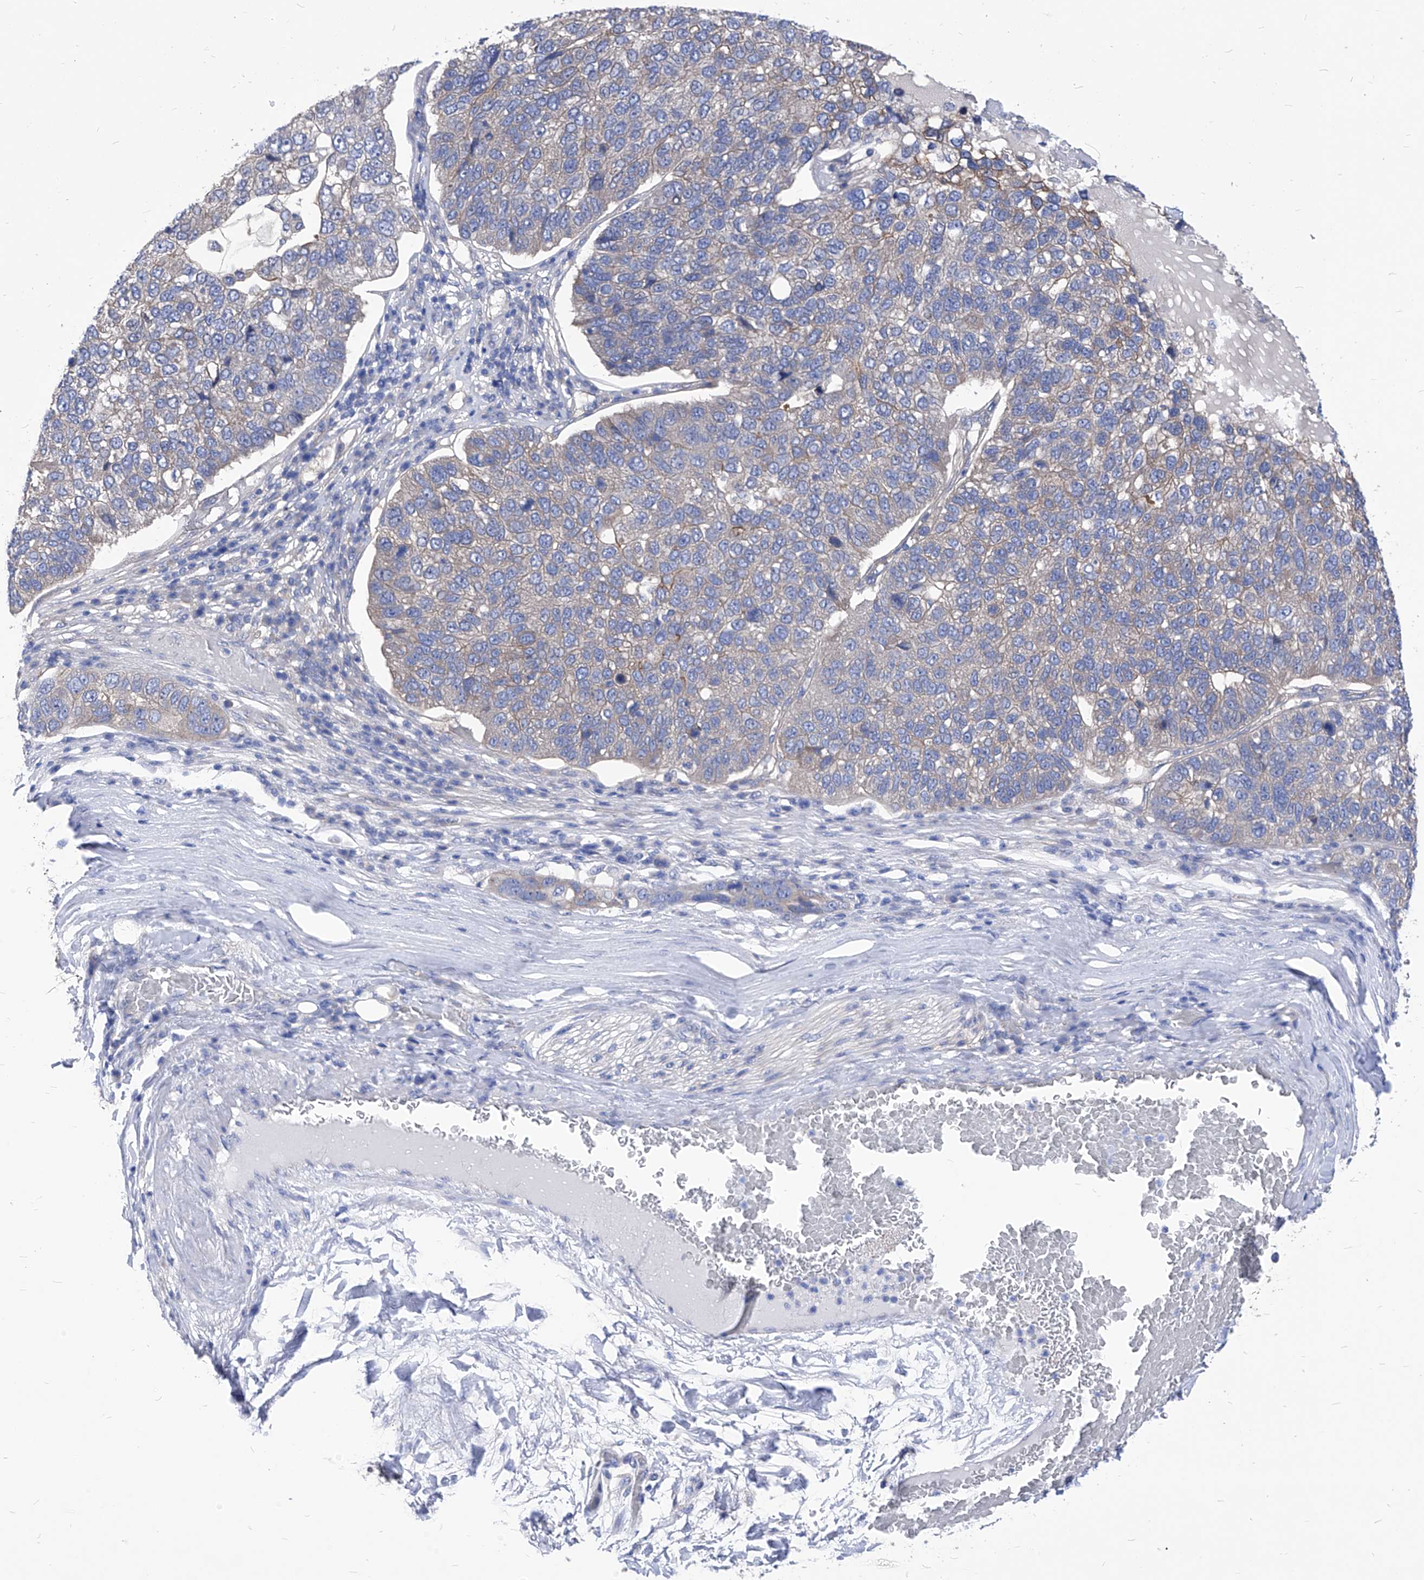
{"staining": {"intensity": "weak", "quantity": "<25%", "location": "cytoplasmic/membranous"}, "tissue": "pancreatic cancer", "cell_type": "Tumor cells", "image_type": "cancer", "snomed": [{"axis": "morphology", "description": "Adenocarcinoma, NOS"}, {"axis": "topography", "description": "Pancreas"}], "caption": "An image of pancreatic cancer stained for a protein demonstrates no brown staining in tumor cells.", "gene": "XPNPEP1", "patient": {"sex": "female", "age": 61}}